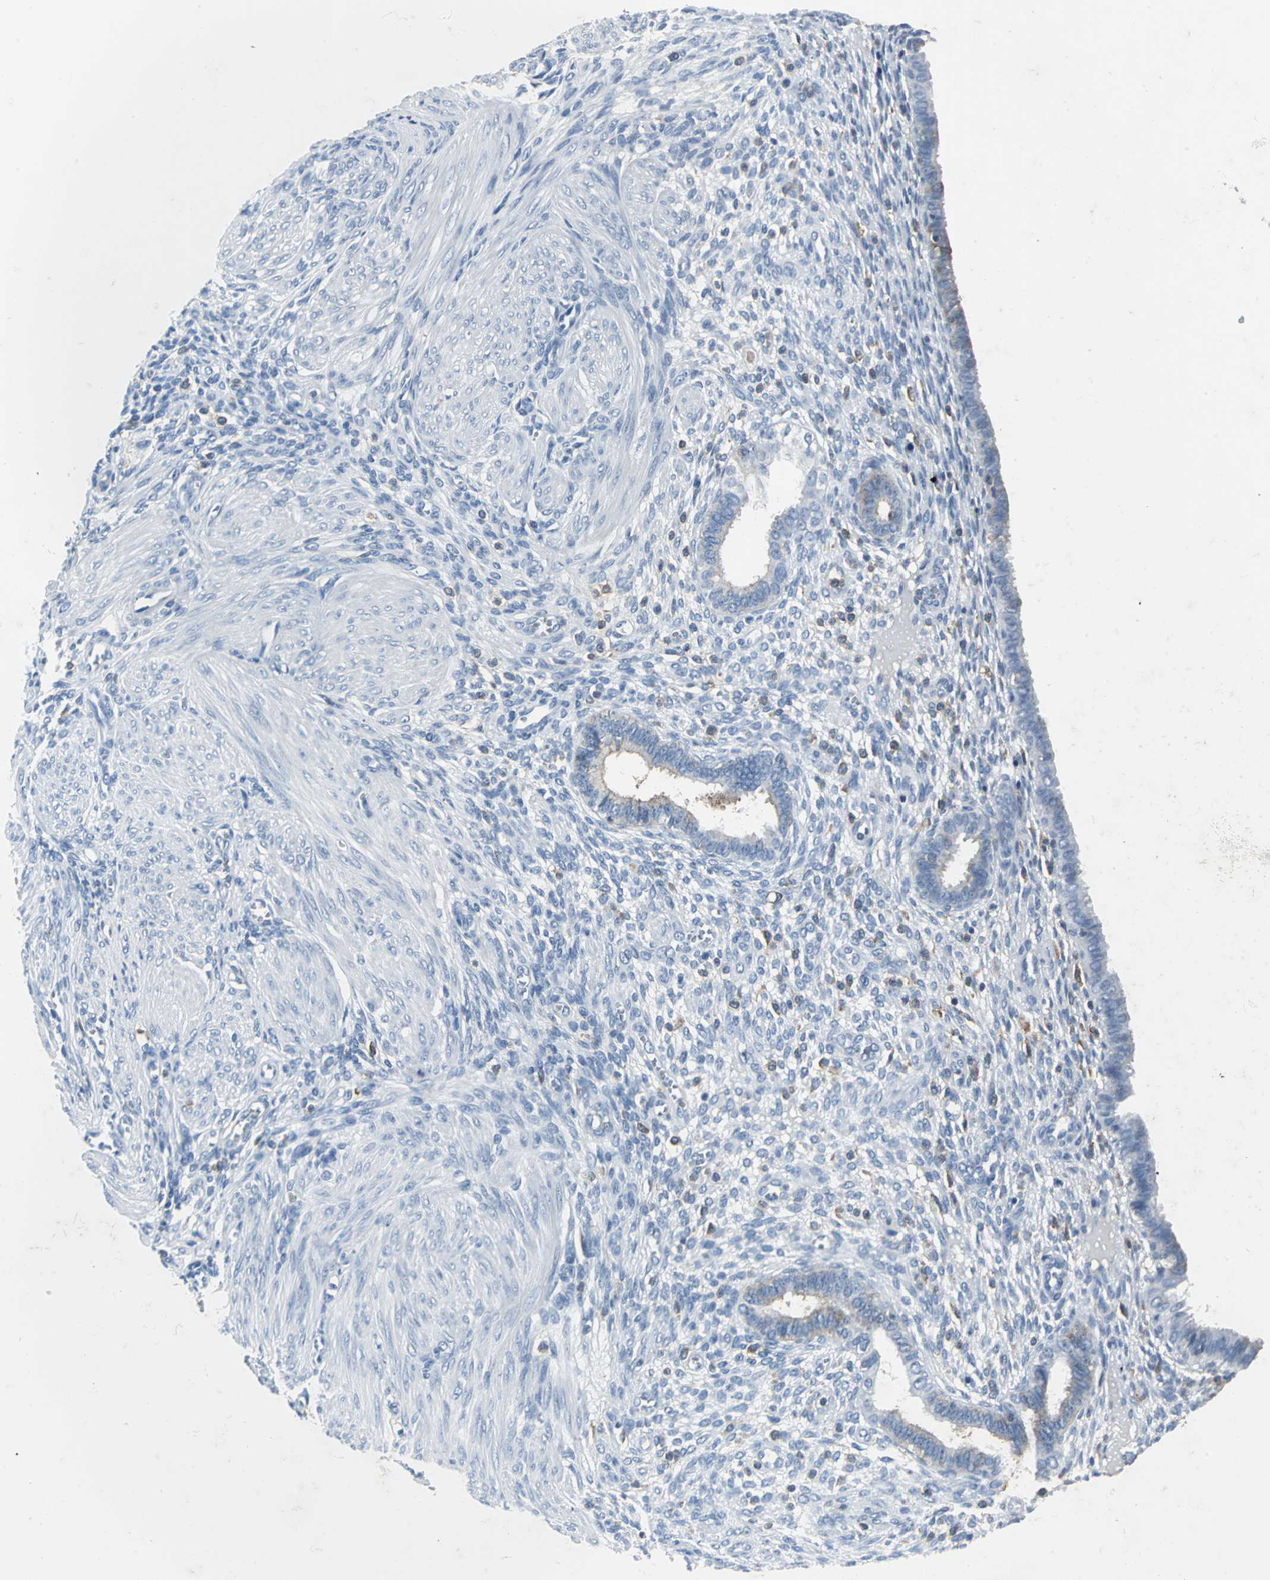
{"staining": {"intensity": "negative", "quantity": "none", "location": "none"}, "tissue": "endometrium", "cell_type": "Cells in endometrial stroma", "image_type": "normal", "snomed": [{"axis": "morphology", "description": "Normal tissue, NOS"}, {"axis": "topography", "description": "Endometrium"}], "caption": "Benign endometrium was stained to show a protein in brown. There is no significant staining in cells in endometrial stroma. The staining was performed using DAB to visualize the protein expression in brown, while the nuclei were stained in blue with hematoxylin (Magnification: 20x).", "gene": "IQGAP2", "patient": {"sex": "female", "age": 72}}